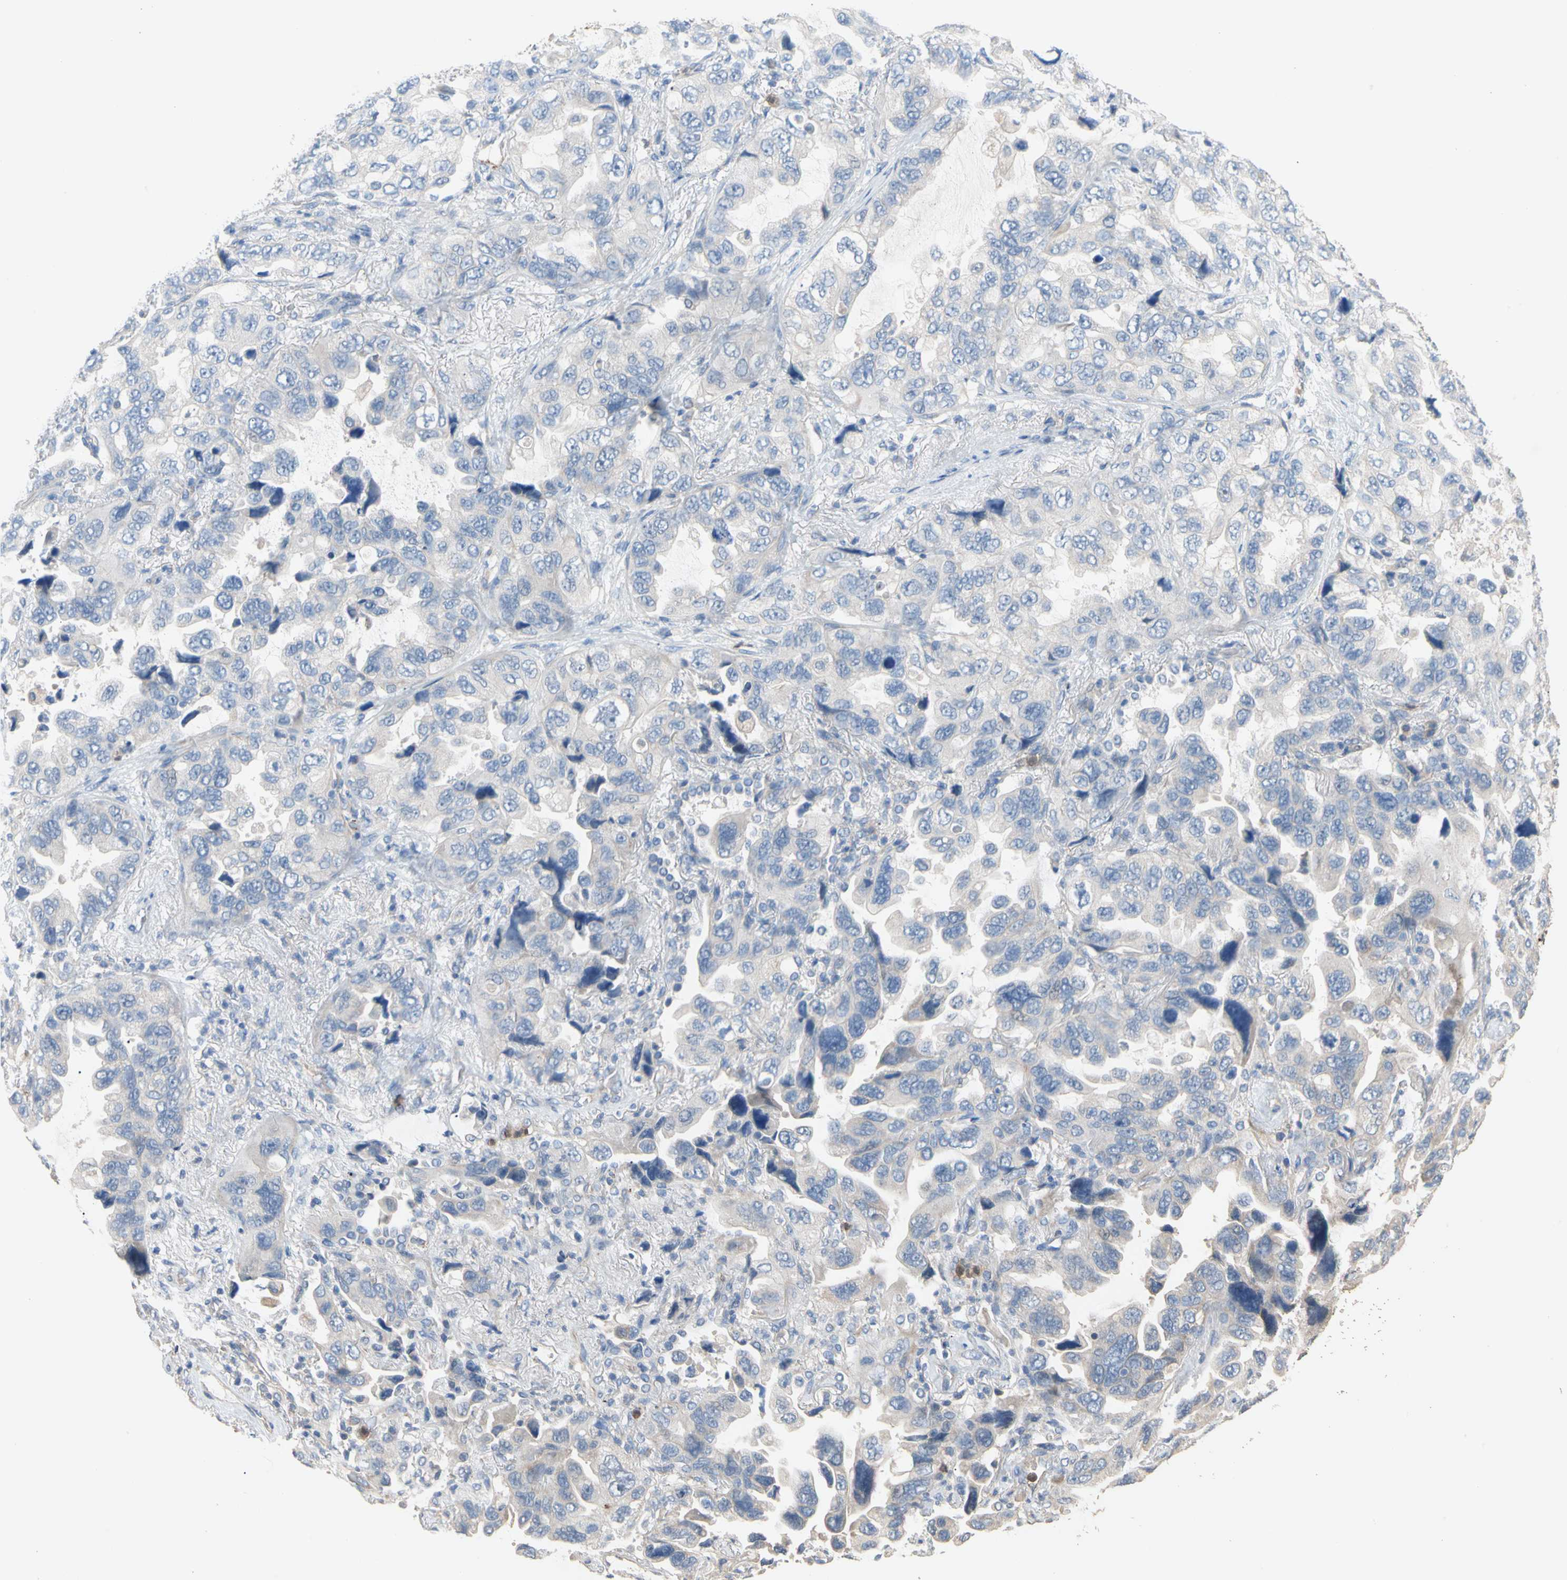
{"staining": {"intensity": "weak", "quantity": "<25%", "location": "cytoplasmic/membranous"}, "tissue": "lung cancer", "cell_type": "Tumor cells", "image_type": "cancer", "snomed": [{"axis": "morphology", "description": "Squamous cell carcinoma, NOS"}, {"axis": "topography", "description": "Lung"}], "caption": "Protein analysis of lung cancer exhibits no significant positivity in tumor cells. (Stains: DAB (3,3'-diaminobenzidine) immunohistochemistry with hematoxylin counter stain, Microscopy: brightfield microscopy at high magnification).", "gene": "BBOX1", "patient": {"sex": "female", "age": 73}}